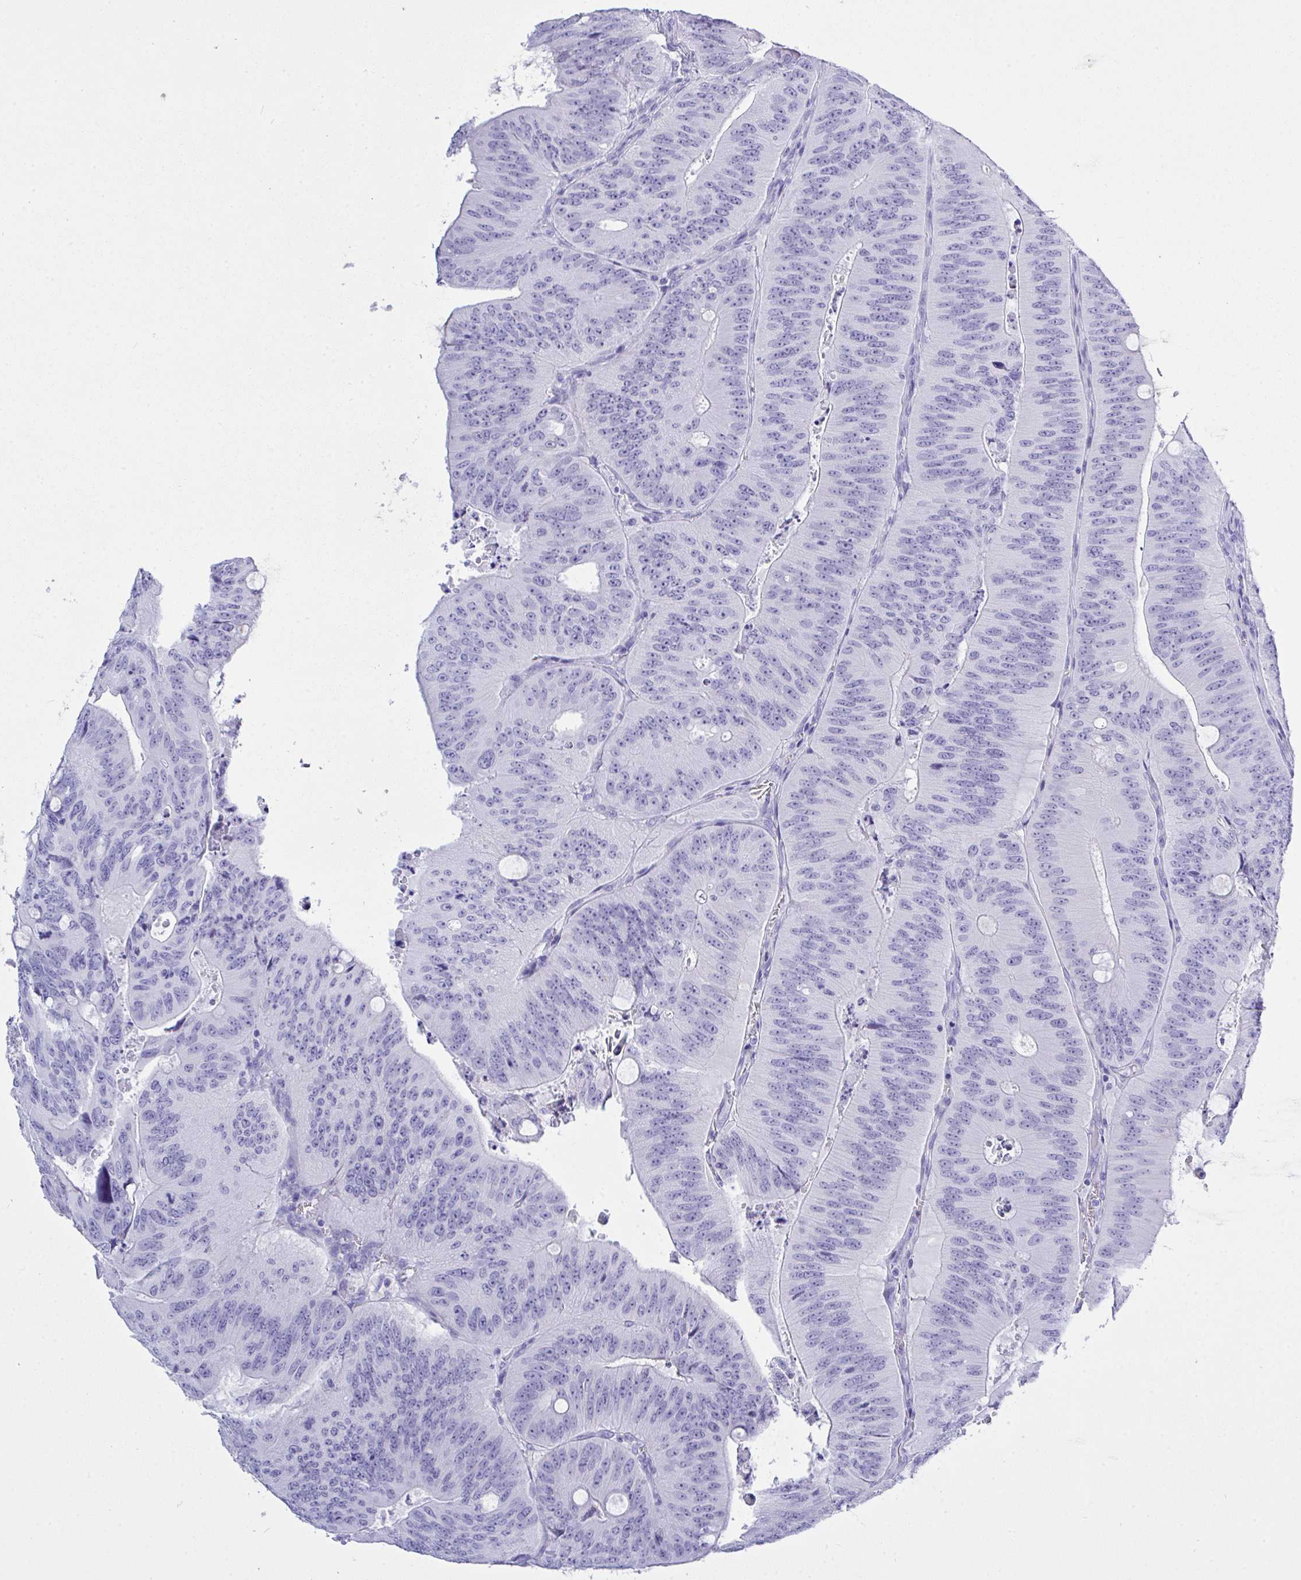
{"staining": {"intensity": "negative", "quantity": "none", "location": "none"}, "tissue": "colorectal cancer", "cell_type": "Tumor cells", "image_type": "cancer", "snomed": [{"axis": "morphology", "description": "Adenocarcinoma, NOS"}, {"axis": "topography", "description": "Colon"}], "caption": "This is a histopathology image of immunohistochemistry (IHC) staining of colorectal adenocarcinoma, which shows no positivity in tumor cells.", "gene": "AKR1D1", "patient": {"sex": "male", "age": 62}}